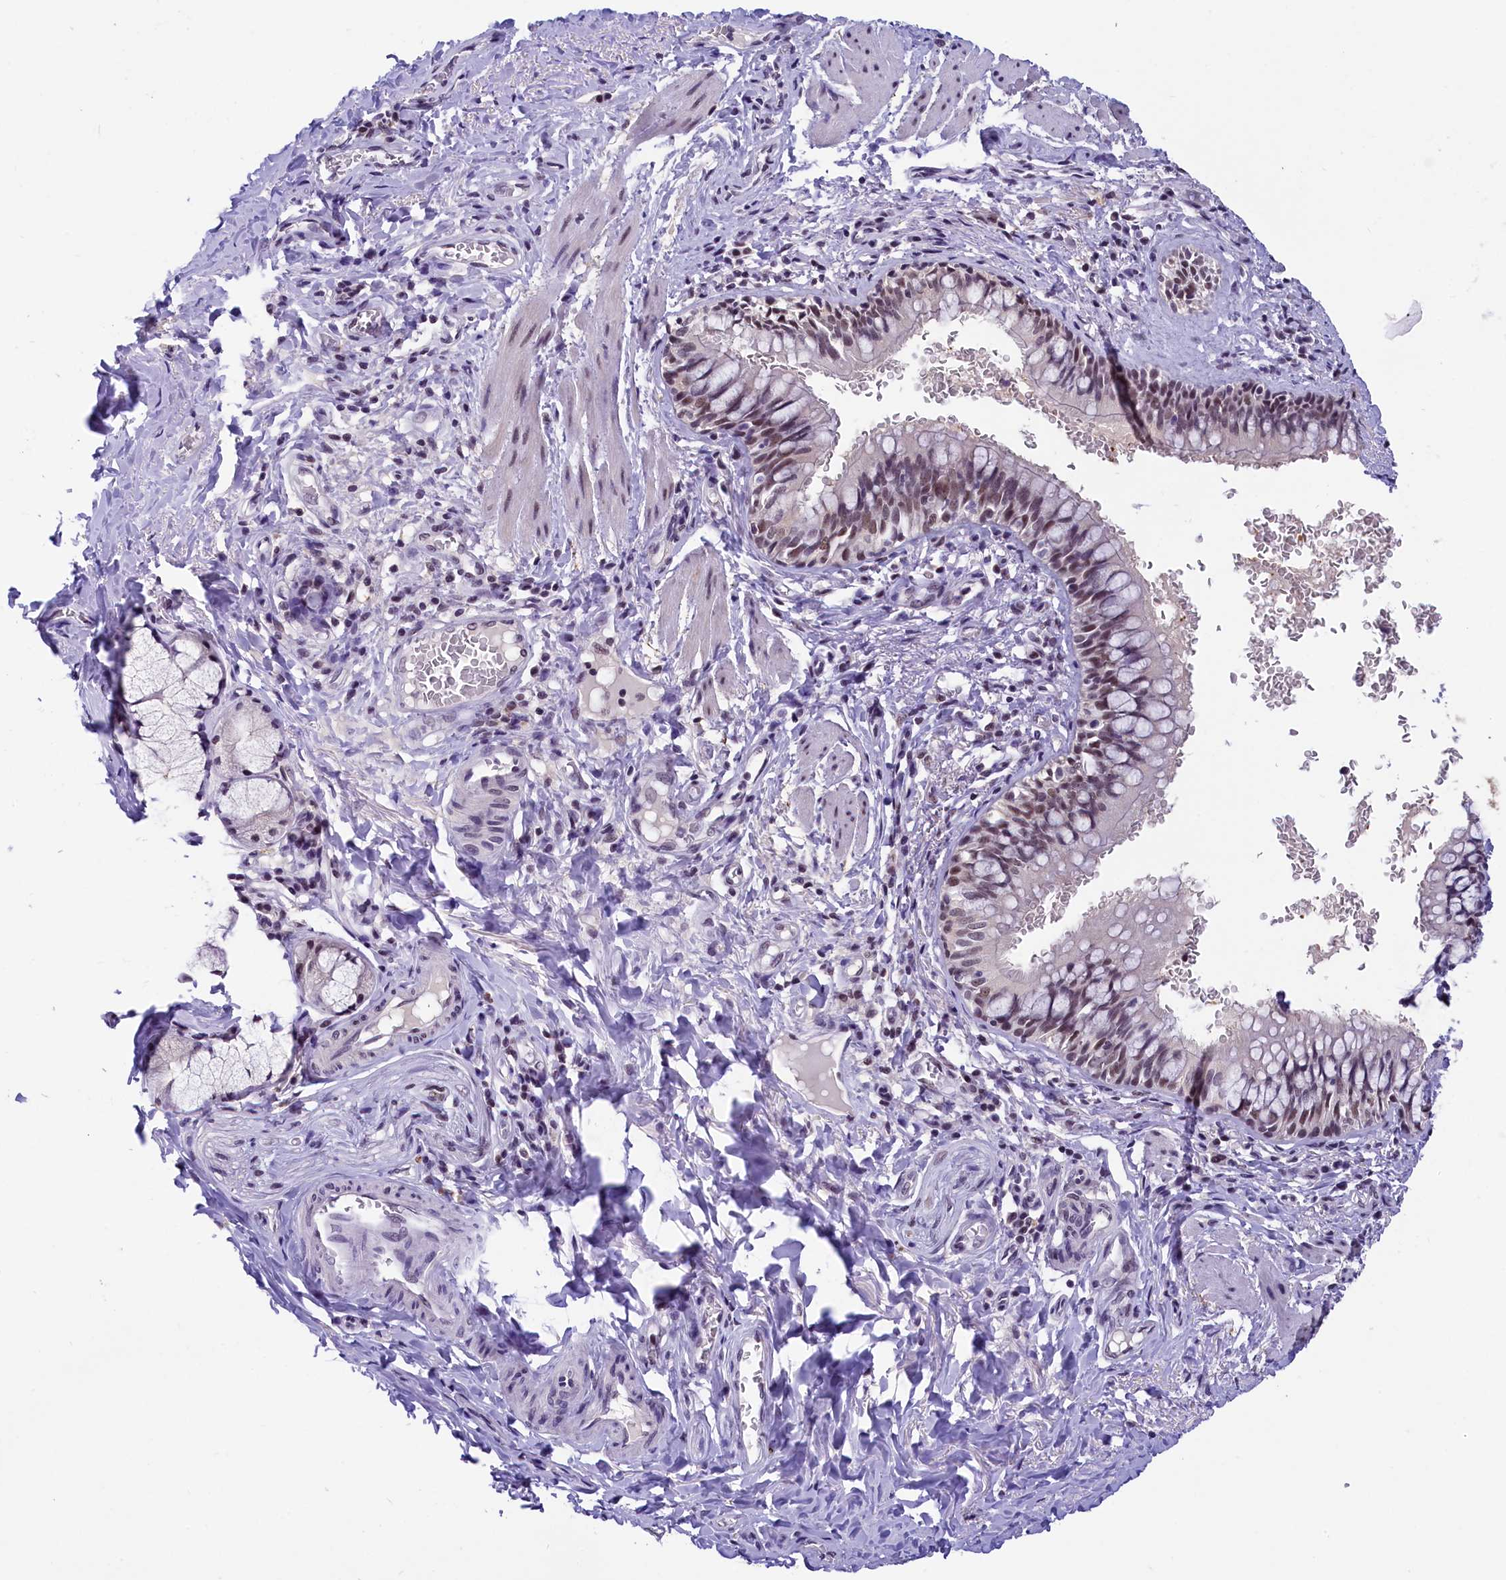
{"staining": {"intensity": "moderate", "quantity": "25%-75%", "location": "nuclear"}, "tissue": "bronchus", "cell_type": "Respiratory epithelial cells", "image_type": "normal", "snomed": [{"axis": "morphology", "description": "Normal tissue, NOS"}, {"axis": "topography", "description": "Cartilage tissue"}, {"axis": "topography", "description": "Bronchus"}], "caption": "IHC (DAB) staining of unremarkable bronchus exhibits moderate nuclear protein expression in about 25%-75% of respiratory epithelial cells. (IHC, brightfield microscopy, high magnification).", "gene": "ZC3H4", "patient": {"sex": "female", "age": 36}}